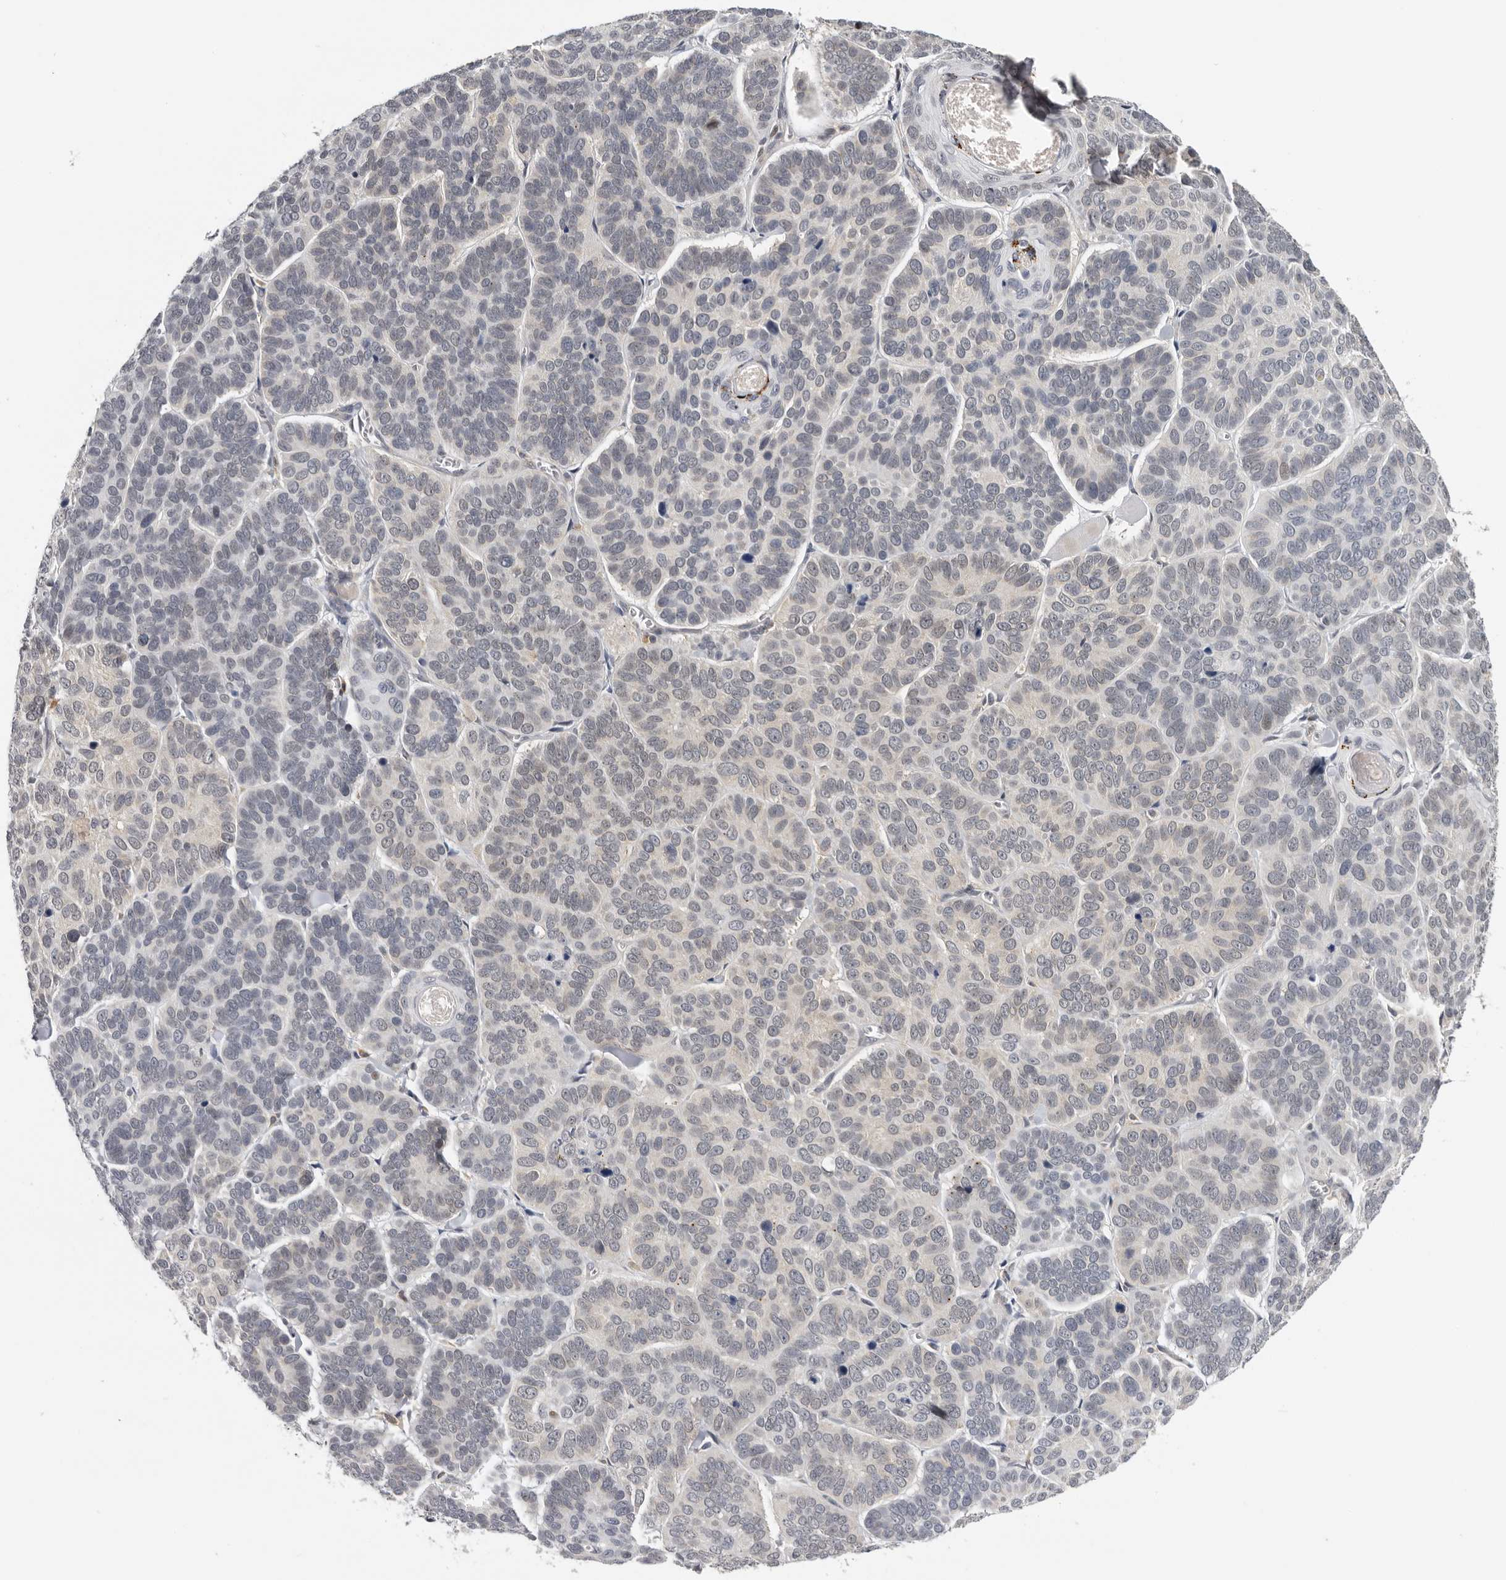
{"staining": {"intensity": "negative", "quantity": "none", "location": "none"}, "tissue": "skin cancer", "cell_type": "Tumor cells", "image_type": "cancer", "snomed": [{"axis": "morphology", "description": "Basal cell carcinoma"}, {"axis": "topography", "description": "Skin"}], "caption": "Tumor cells are negative for protein expression in human skin cancer (basal cell carcinoma). (DAB immunohistochemistry with hematoxylin counter stain).", "gene": "KIF2B", "patient": {"sex": "male", "age": 62}}